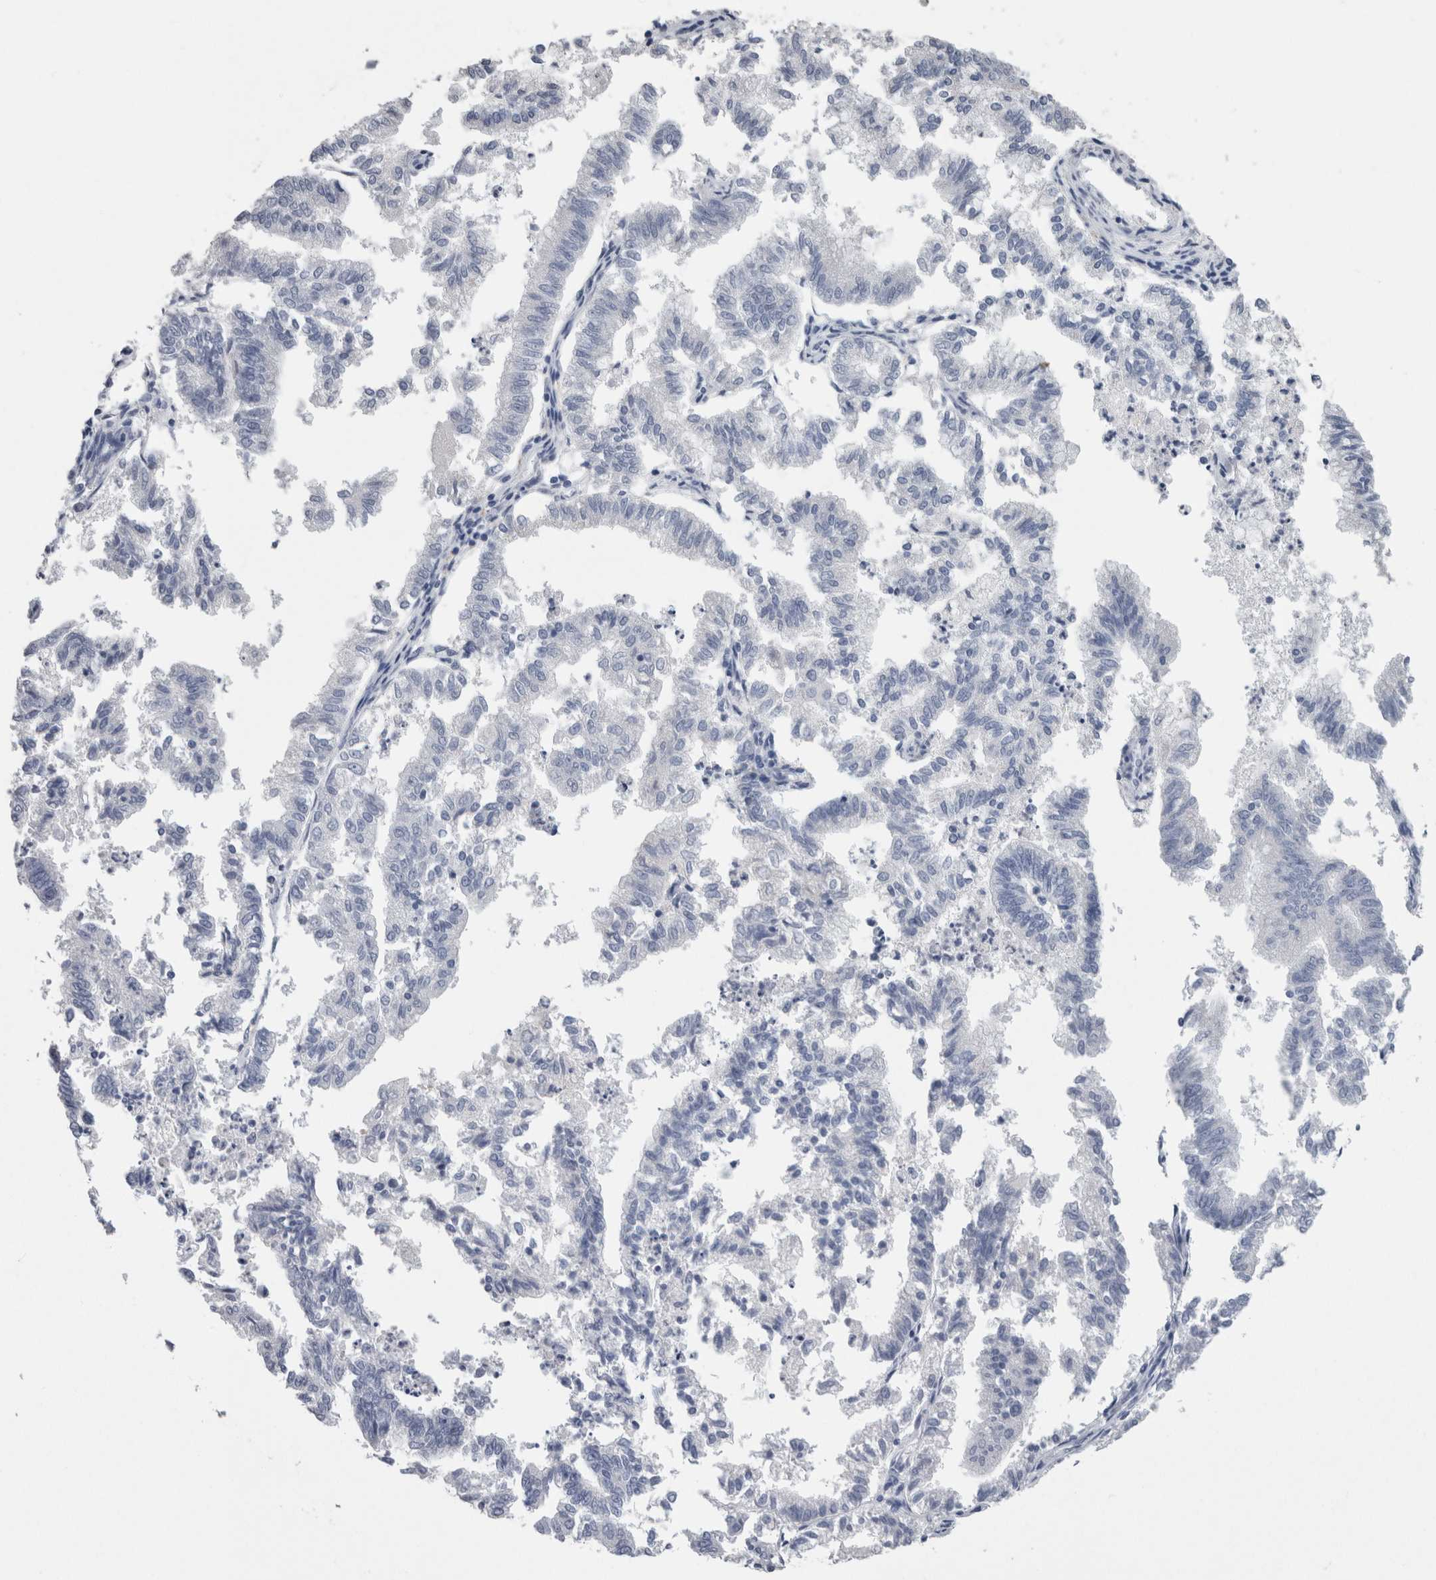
{"staining": {"intensity": "negative", "quantity": "none", "location": "none"}, "tissue": "endometrial cancer", "cell_type": "Tumor cells", "image_type": "cancer", "snomed": [{"axis": "morphology", "description": "Necrosis, NOS"}, {"axis": "morphology", "description": "Adenocarcinoma, NOS"}, {"axis": "topography", "description": "Endometrium"}], "caption": "This histopathology image is of endometrial adenocarcinoma stained with immunohistochemistry (IHC) to label a protein in brown with the nuclei are counter-stained blue. There is no positivity in tumor cells.", "gene": "CA8", "patient": {"sex": "female", "age": 79}}